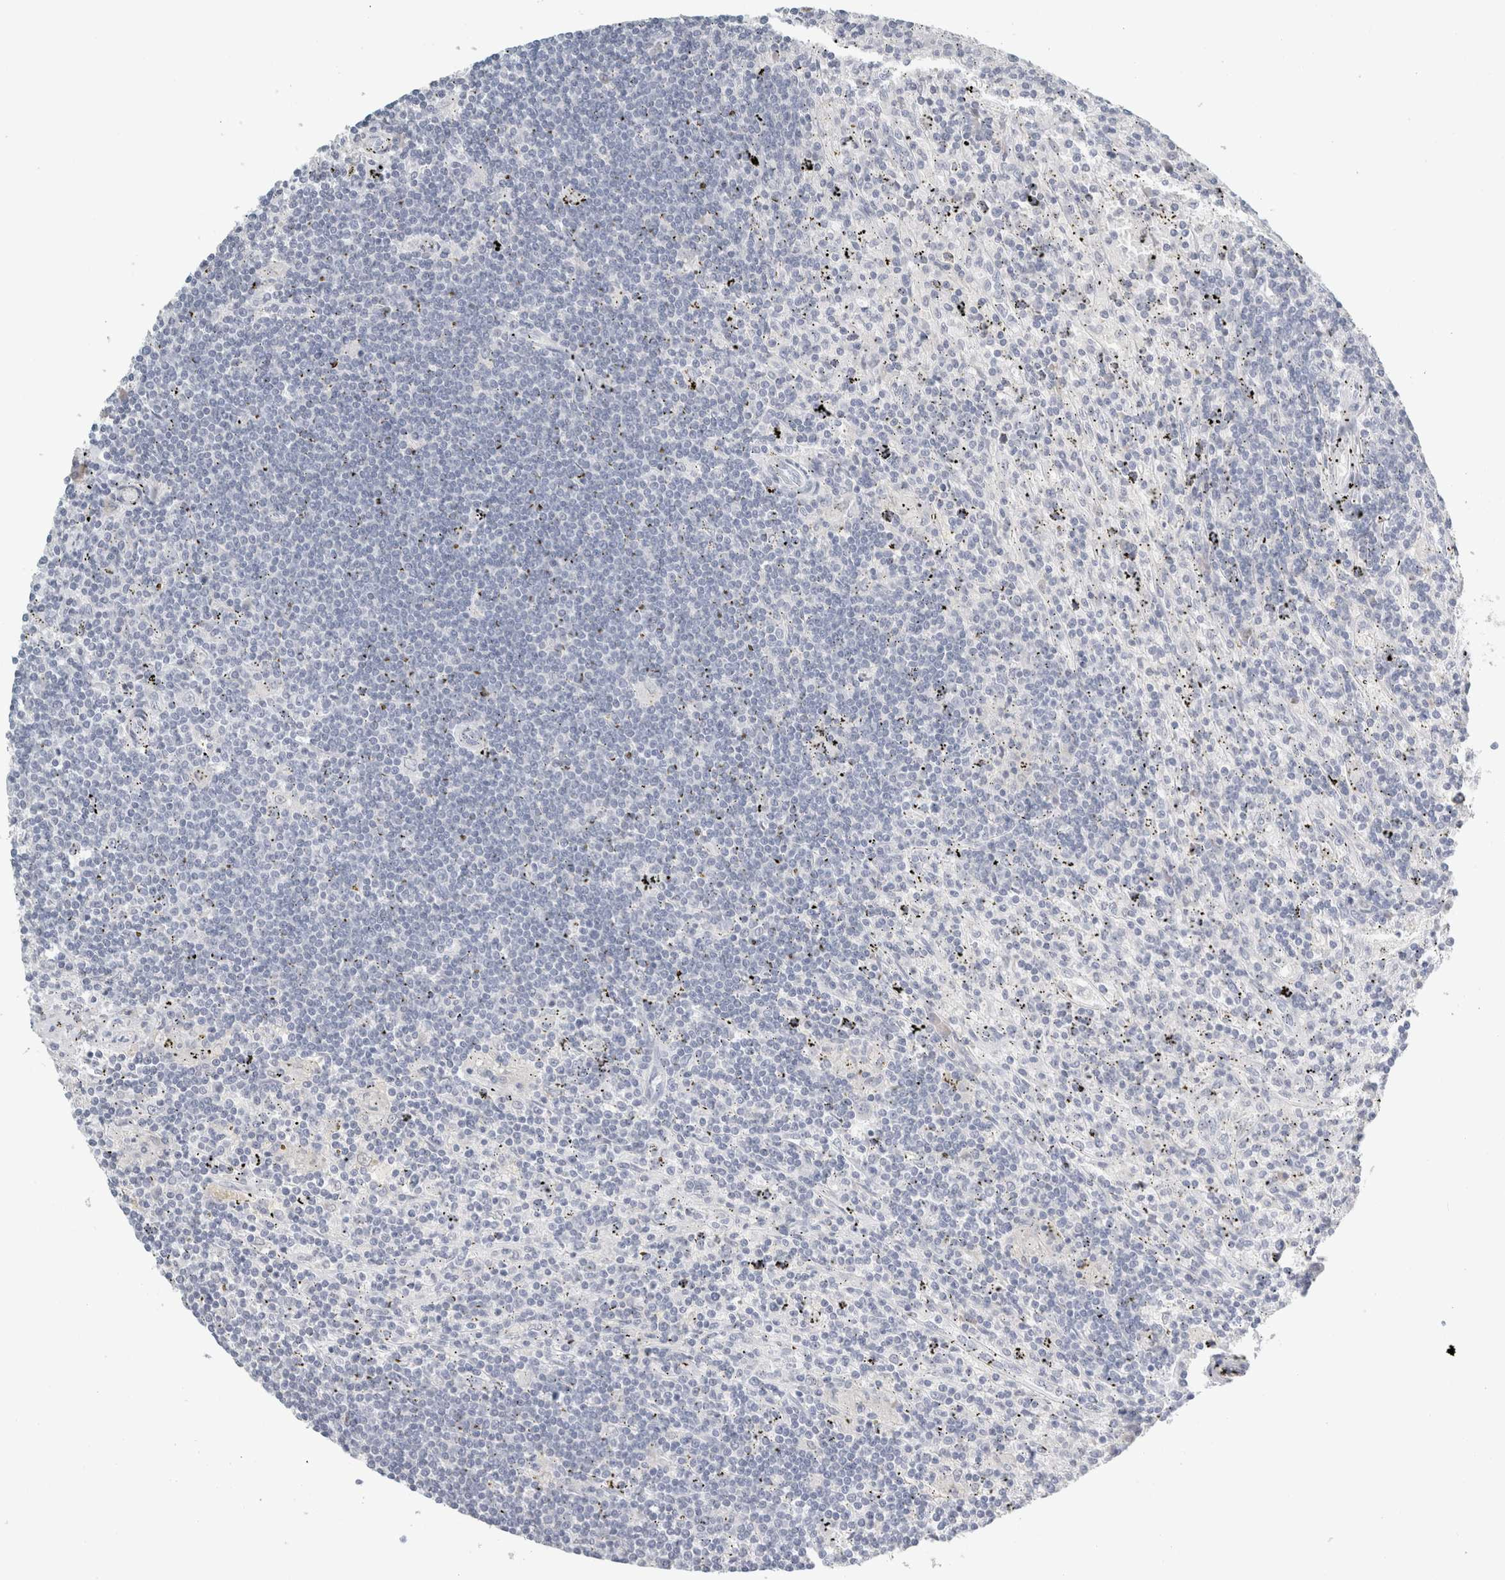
{"staining": {"intensity": "negative", "quantity": "none", "location": "none"}, "tissue": "lymphoma", "cell_type": "Tumor cells", "image_type": "cancer", "snomed": [{"axis": "morphology", "description": "Malignant lymphoma, non-Hodgkin's type, Low grade"}, {"axis": "topography", "description": "Spleen"}], "caption": "DAB (3,3'-diaminobenzidine) immunohistochemical staining of lymphoma shows no significant positivity in tumor cells.", "gene": "TSPAN8", "patient": {"sex": "male", "age": 76}}